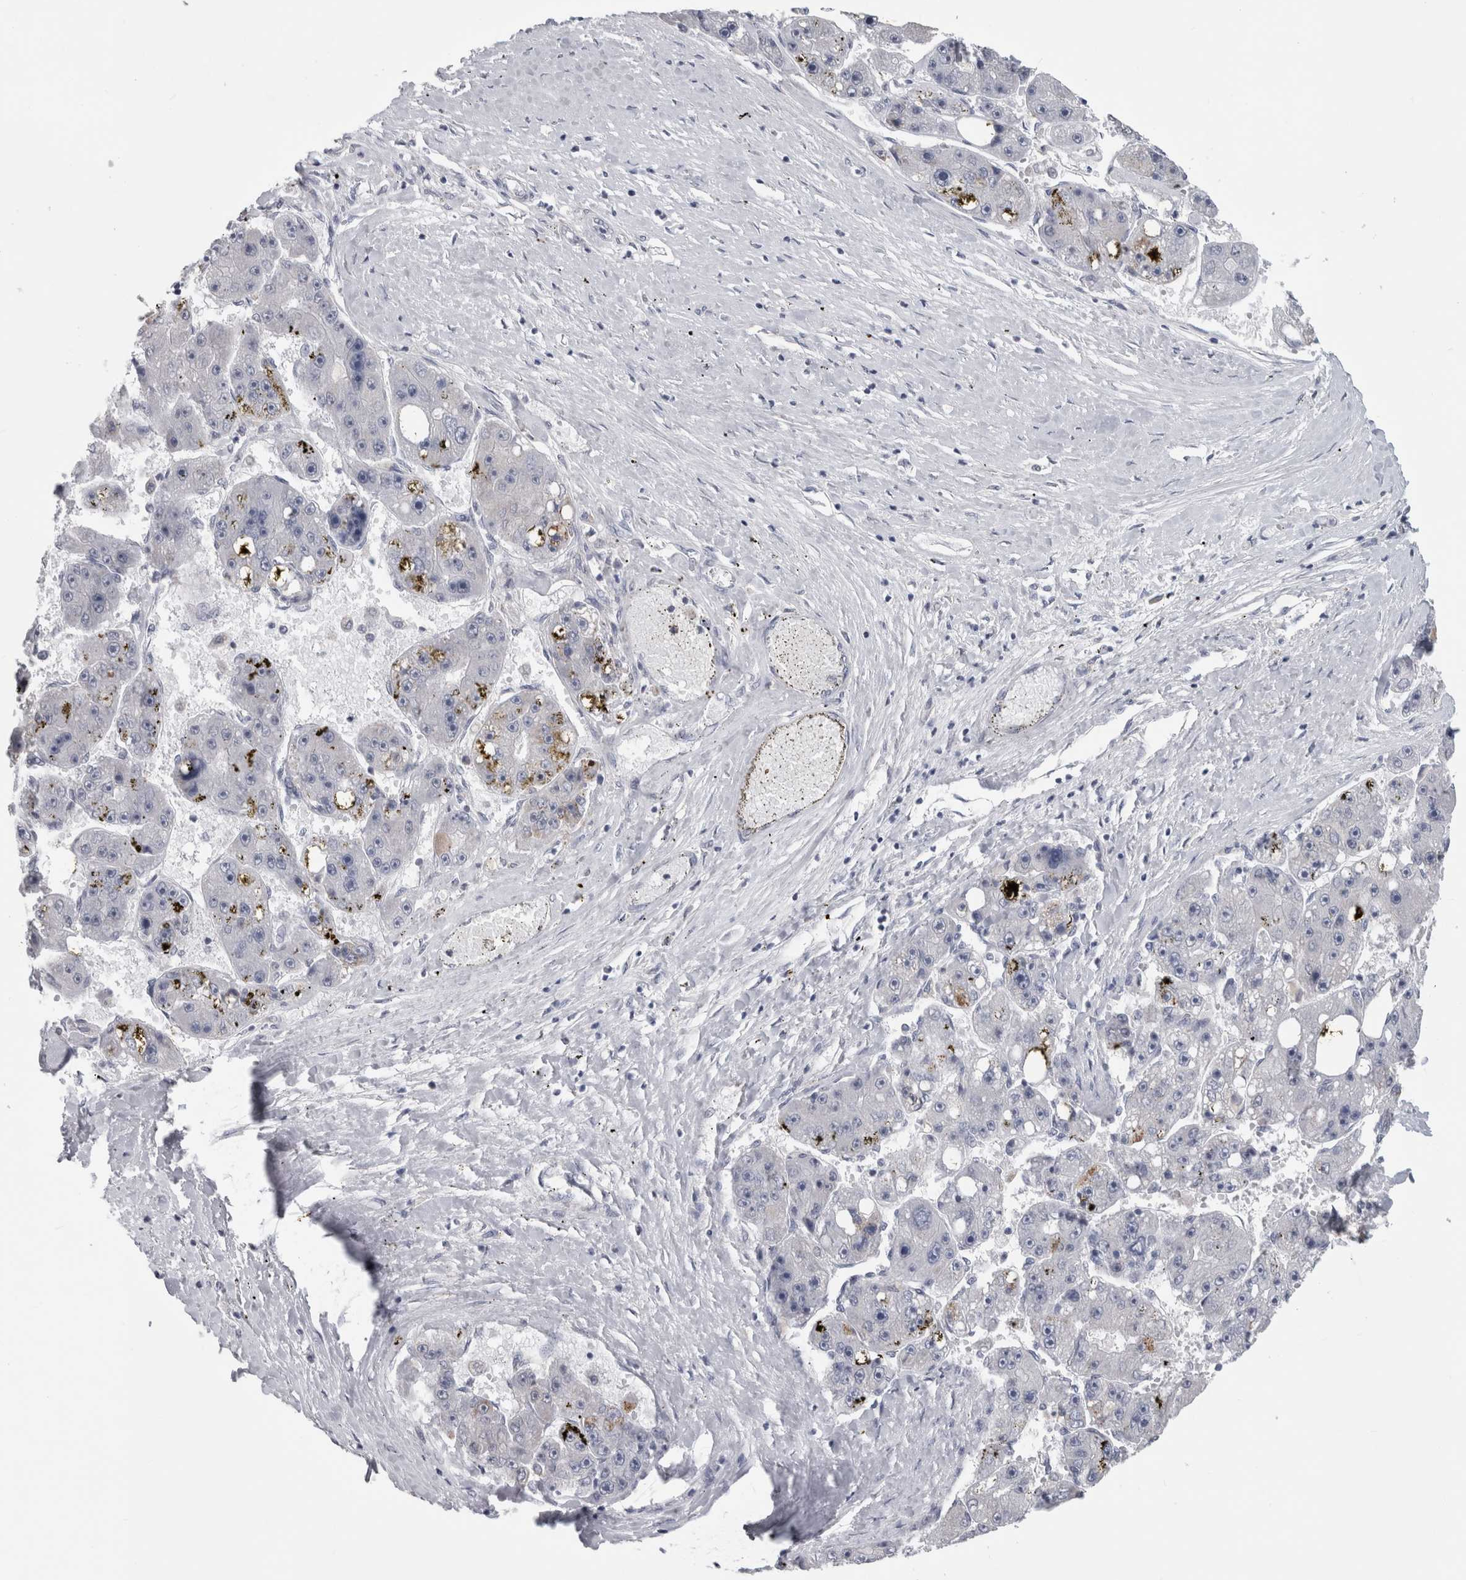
{"staining": {"intensity": "negative", "quantity": "none", "location": "none"}, "tissue": "liver cancer", "cell_type": "Tumor cells", "image_type": "cancer", "snomed": [{"axis": "morphology", "description": "Carcinoma, Hepatocellular, NOS"}, {"axis": "topography", "description": "Liver"}], "caption": "Human liver hepatocellular carcinoma stained for a protein using immunohistochemistry exhibits no expression in tumor cells.", "gene": "TMEM242", "patient": {"sex": "female", "age": 61}}